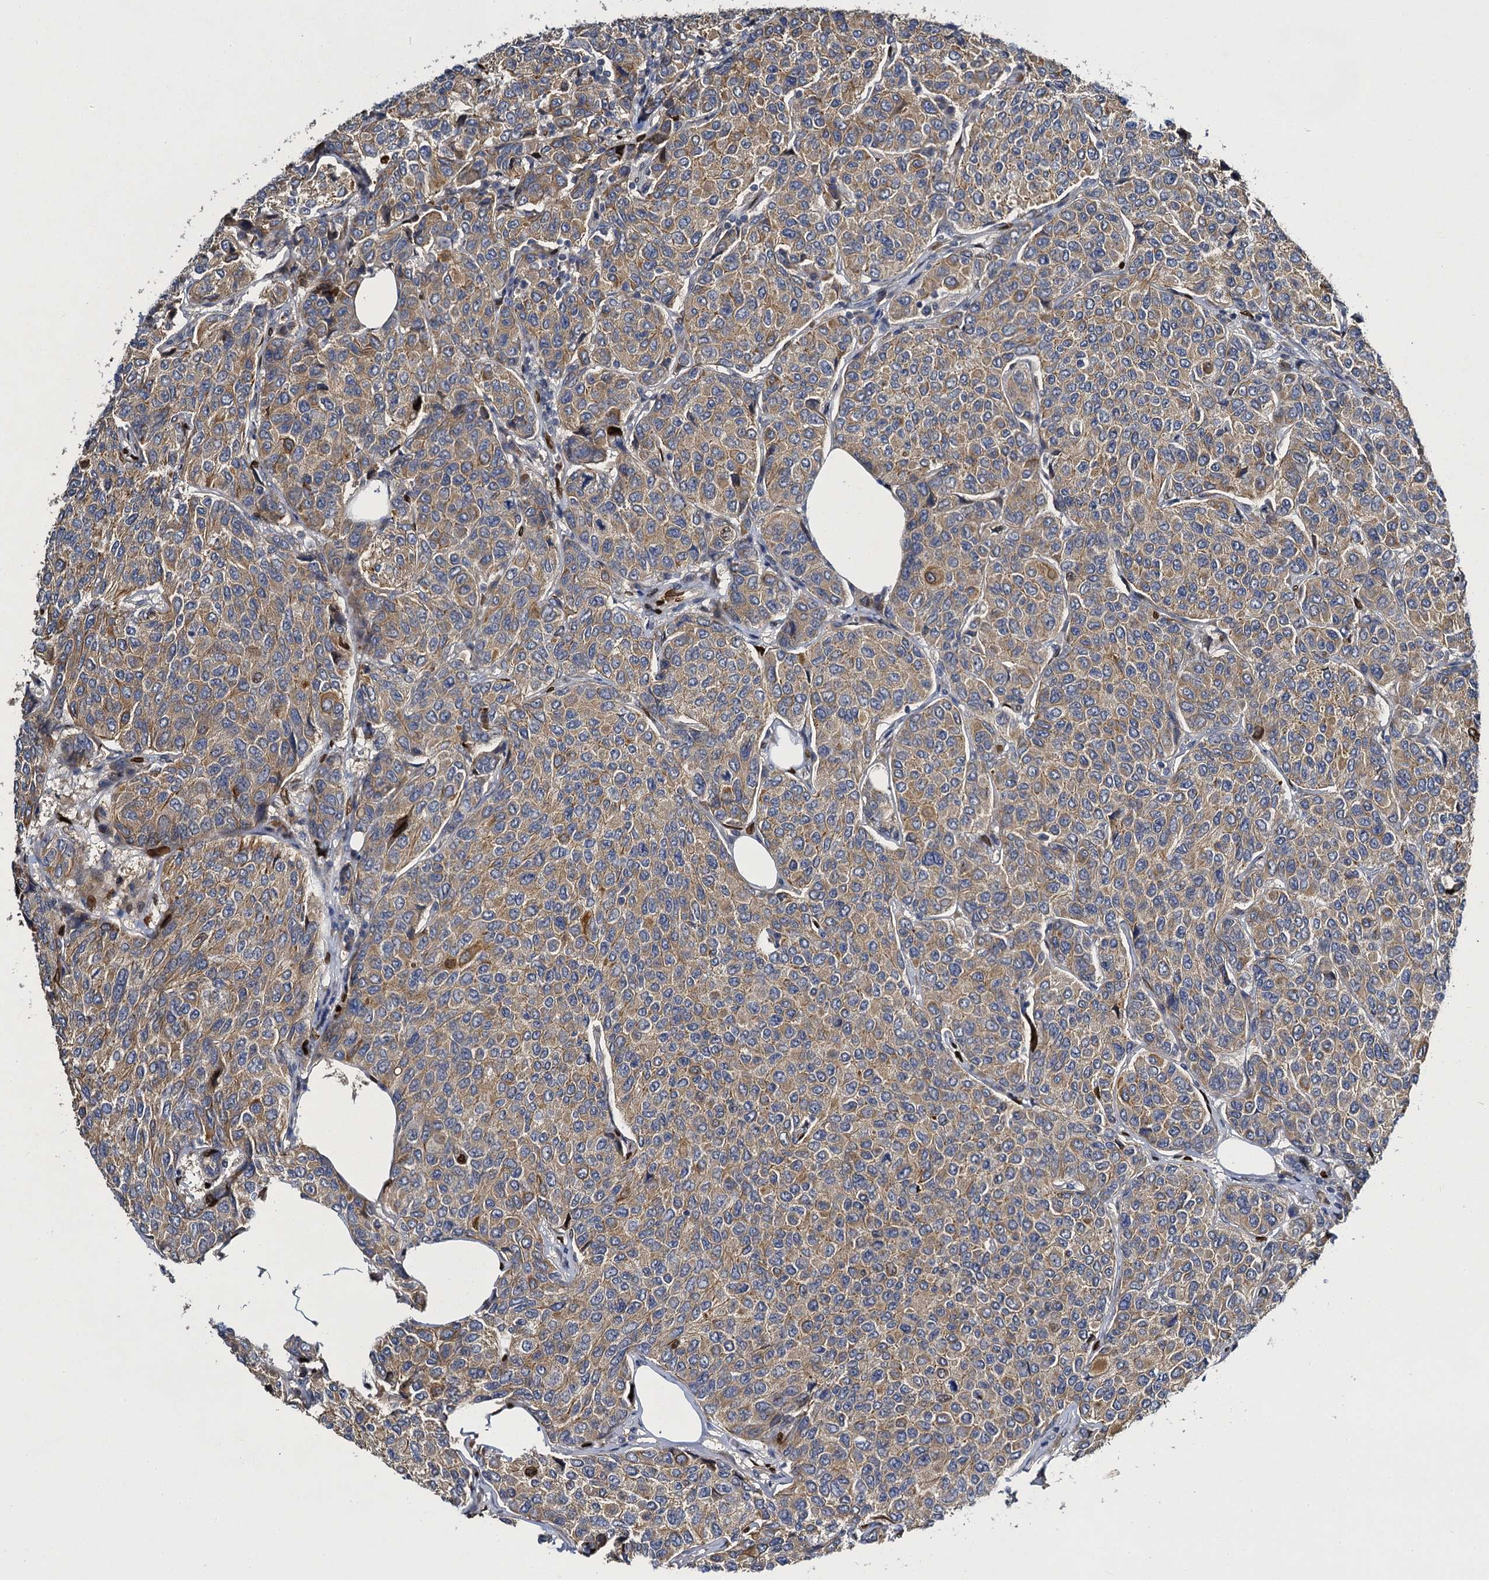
{"staining": {"intensity": "moderate", "quantity": ">75%", "location": "cytoplasmic/membranous"}, "tissue": "breast cancer", "cell_type": "Tumor cells", "image_type": "cancer", "snomed": [{"axis": "morphology", "description": "Duct carcinoma"}, {"axis": "topography", "description": "Breast"}], "caption": "The immunohistochemical stain shows moderate cytoplasmic/membranous expression in tumor cells of breast cancer (intraductal carcinoma) tissue. (brown staining indicates protein expression, while blue staining denotes nuclei).", "gene": "SLC11A2", "patient": {"sex": "female", "age": 55}}